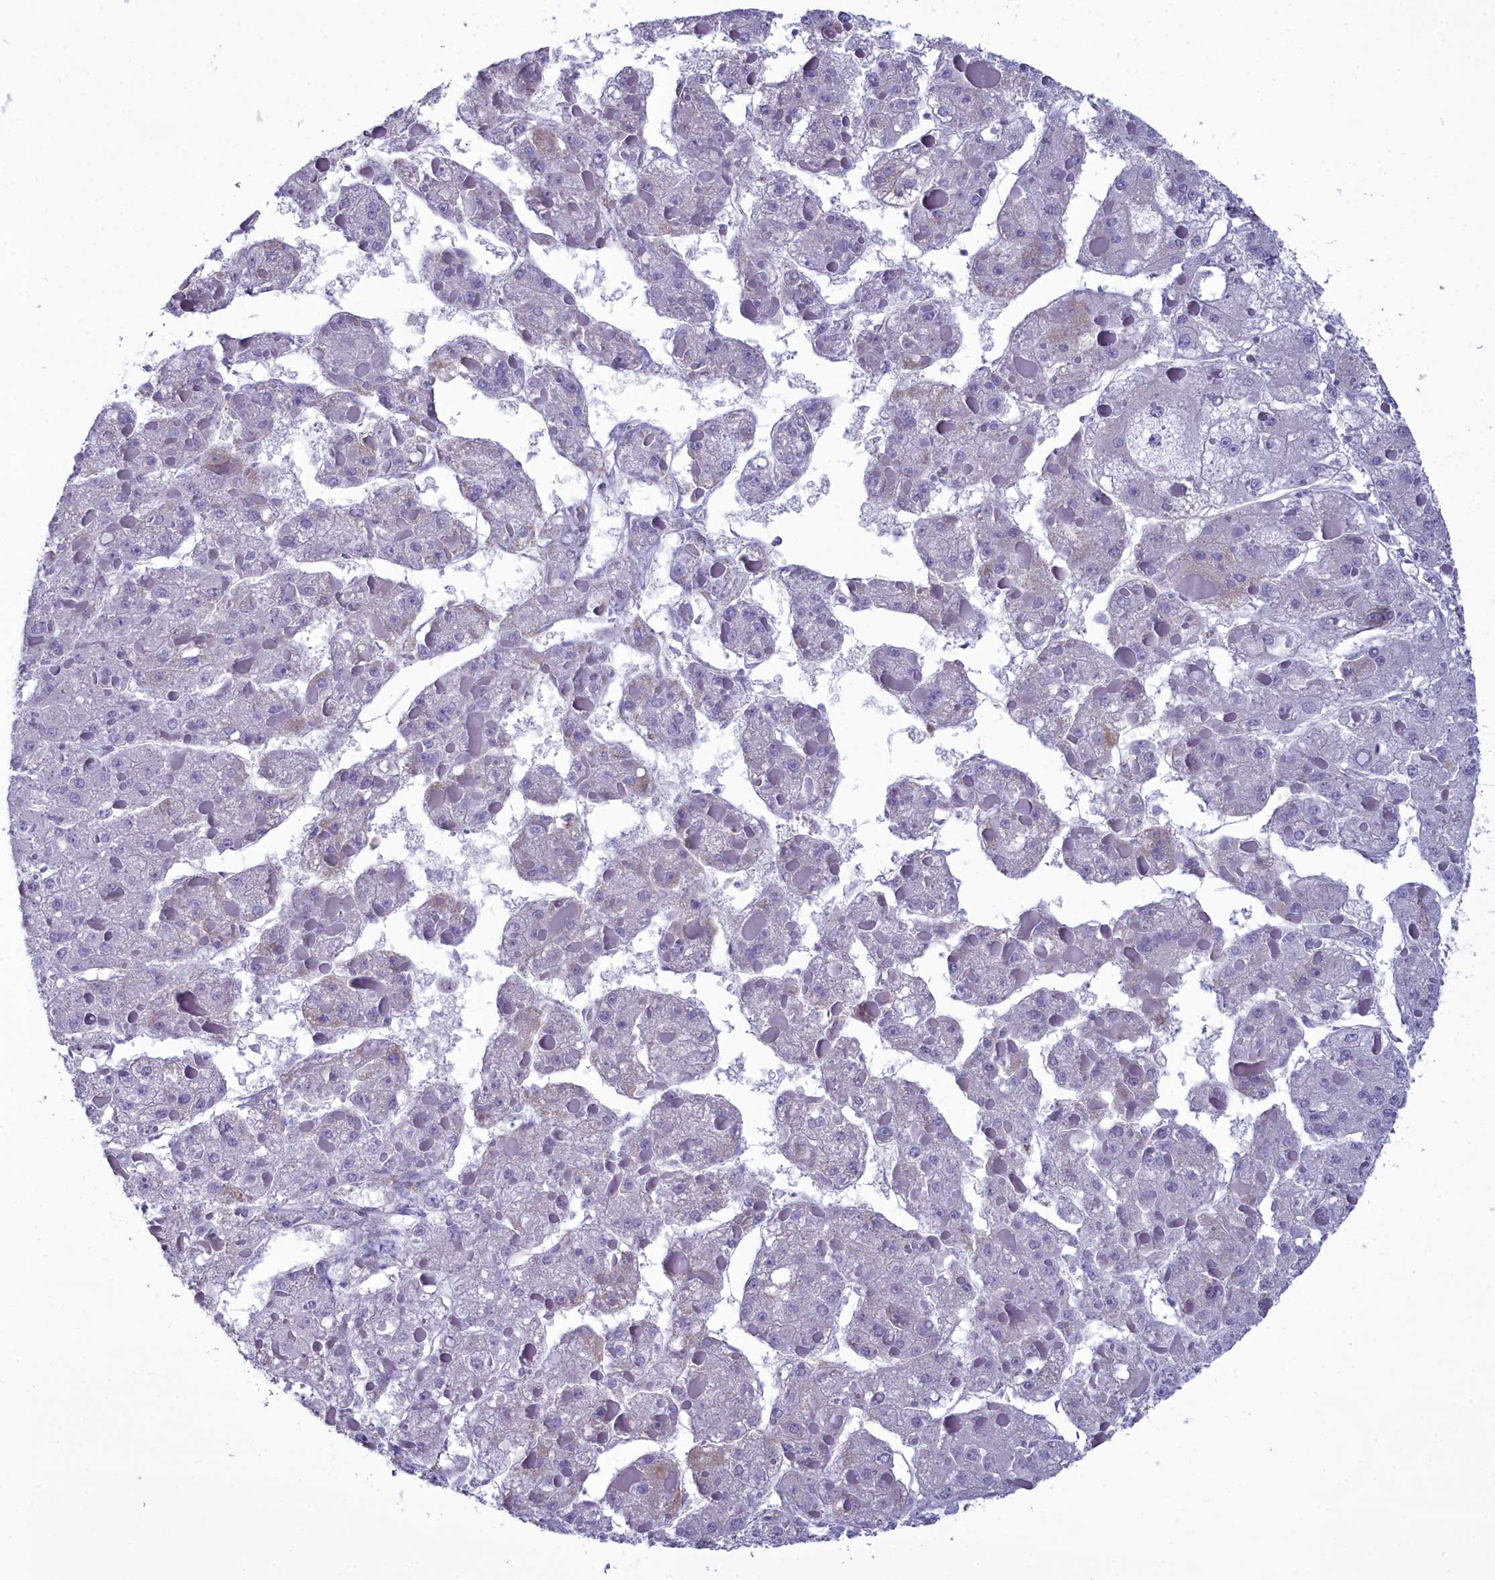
{"staining": {"intensity": "negative", "quantity": "none", "location": "none"}, "tissue": "liver cancer", "cell_type": "Tumor cells", "image_type": "cancer", "snomed": [{"axis": "morphology", "description": "Carcinoma, Hepatocellular, NOS"}, {"axis": "topography", "description": "Liver"}], "caption": "Tumor cells are negative for protein expression in human liver cancer.", "gene": "PPP1R14A", "patient": {"sex": "female", "age": 73}}